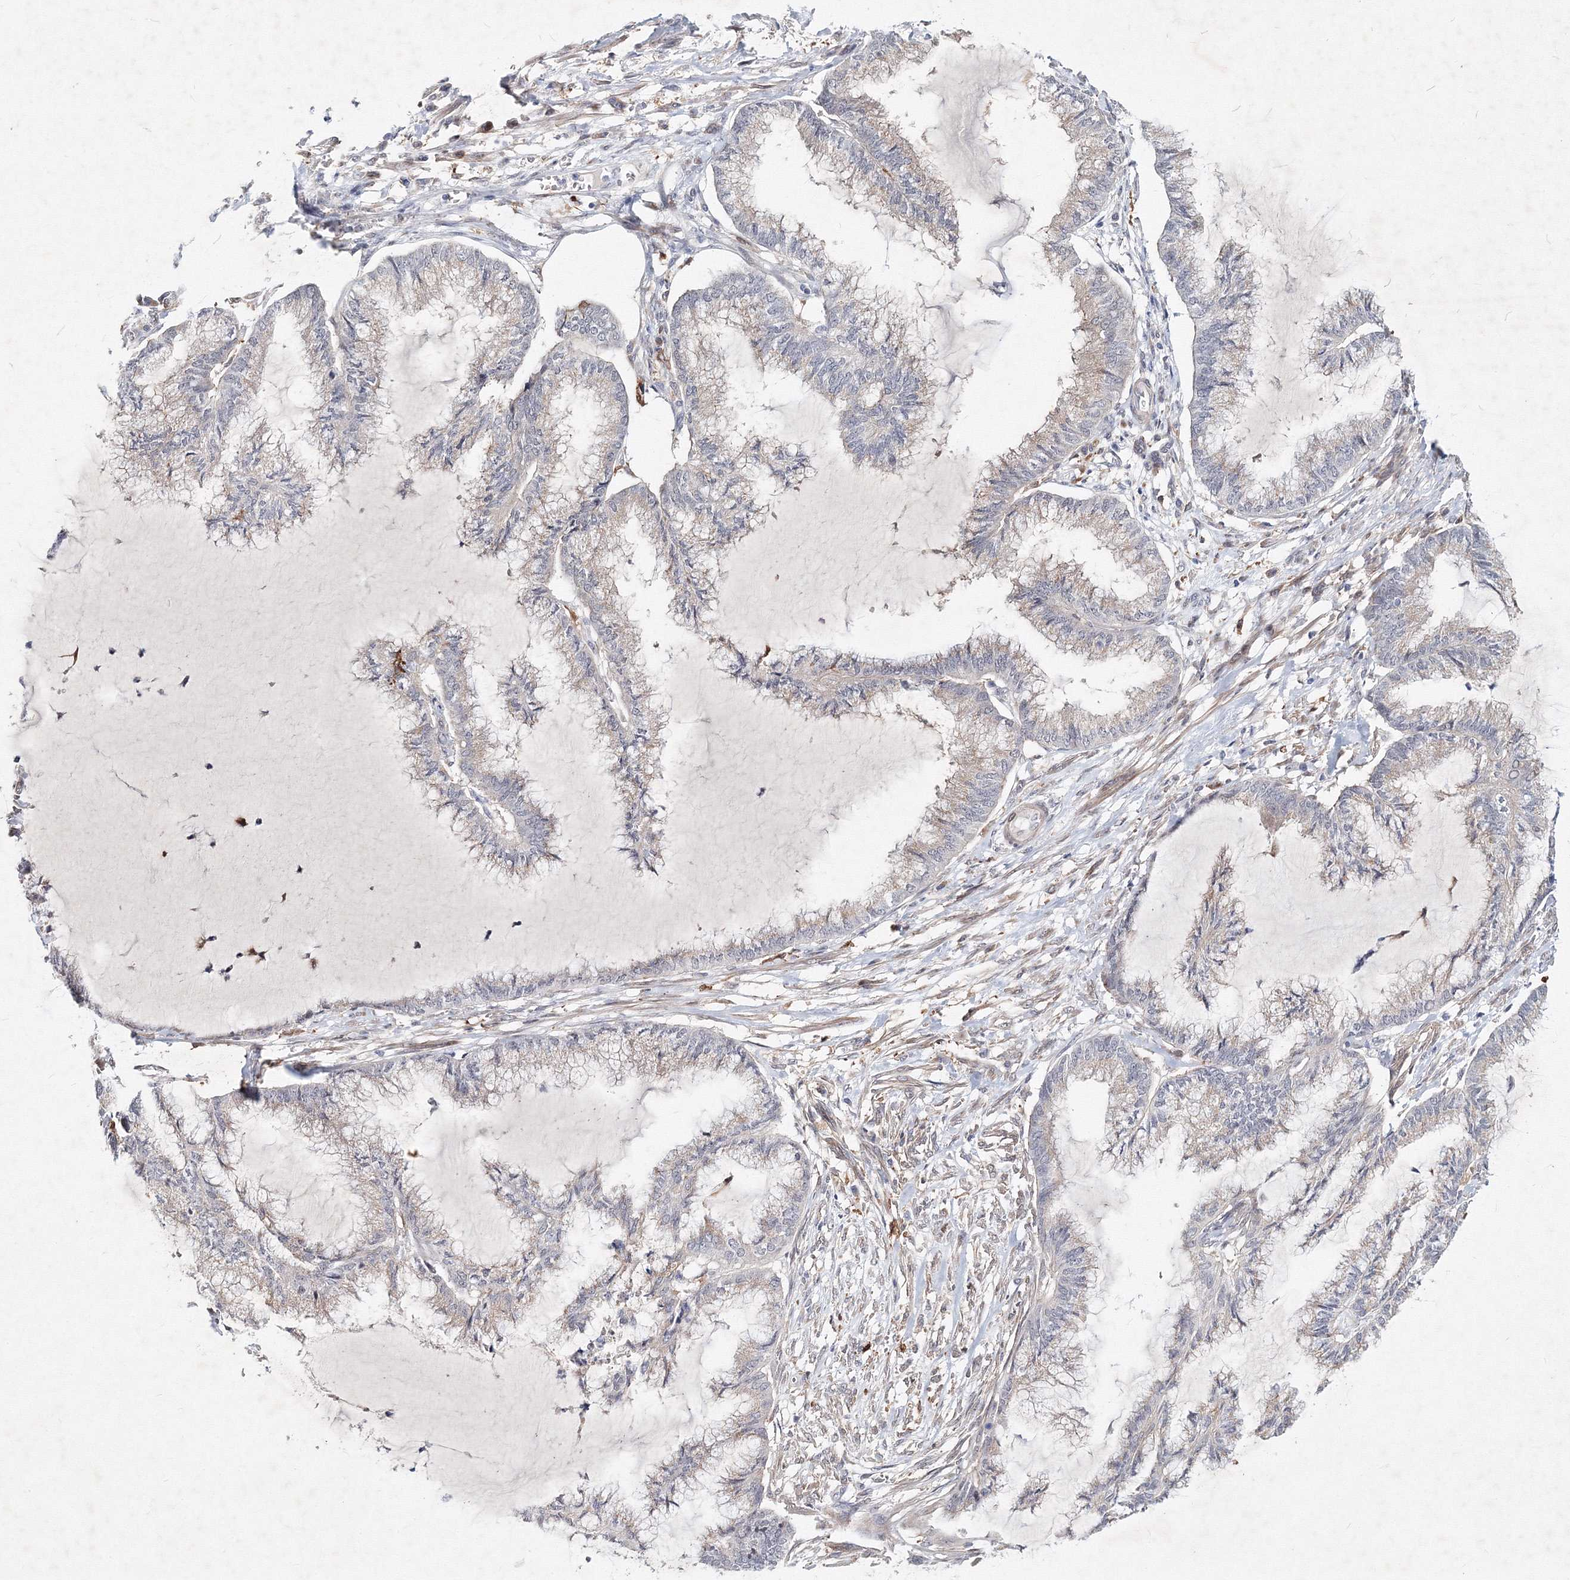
{"staining": {"intensity": "weak", "quantity": "25%-75%", "location": "cytoplasmic/membranous"}, "tissue": "endometrial cancer", "cell_type": "Tumor cells", "image_type": "cancer", "snomed": [{"axis": "morphology", "description": "Adenocarcinoma, NOS"}, {"axis": "topography", "description": "Endometrium"}], "caption": "There is low levels of weak cytoplasmic/membranous positivity in tumor cells of adenocarcinoma (endometrial), as demonstrated by immunohistochemical staining (brown color).", "gene": "C11orf52", "patient": {"sex": "female", "age": 86}}